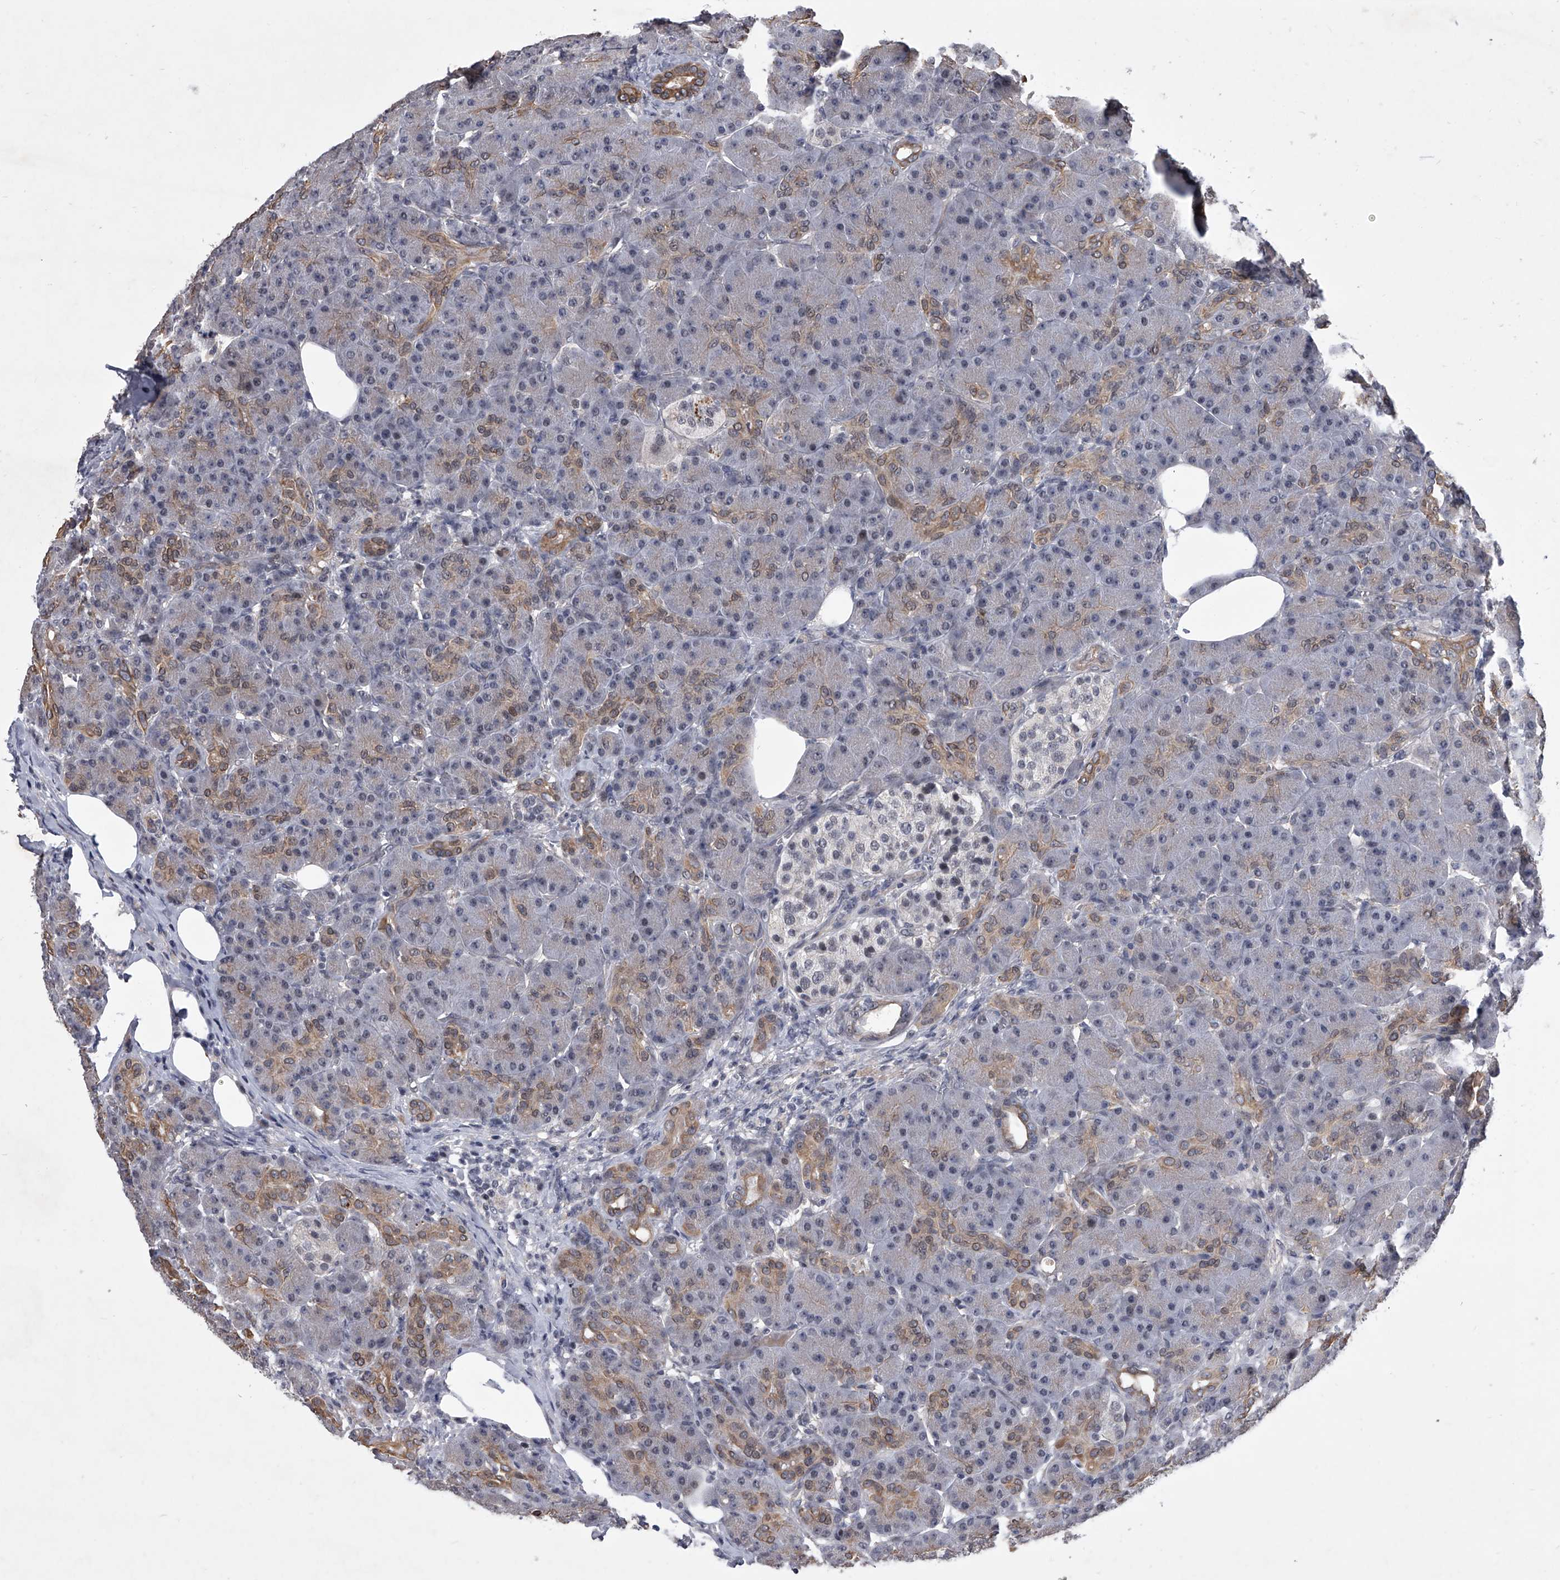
{"staining": {"intensity": "moderate", "quantity": "<25%", "location": "cytoplasmic/membranous"}, "tissue": "pancreas", "cell_type": "Exocrine glandular cells", "image_type": "normal", "snomed": [{"axis": "morphology", "description": "Normal tissue, NOS"}, {"axis": "topography", "description": "Pancreas"}], "caption": "Human pancreas stained for a protein (brown) shows moderate cytoplasmic/membranous positive expression in about <25% of exocrine glandular cells.", "gene": "ZNF76", "patient": {"sex": "male", "age": 63}}